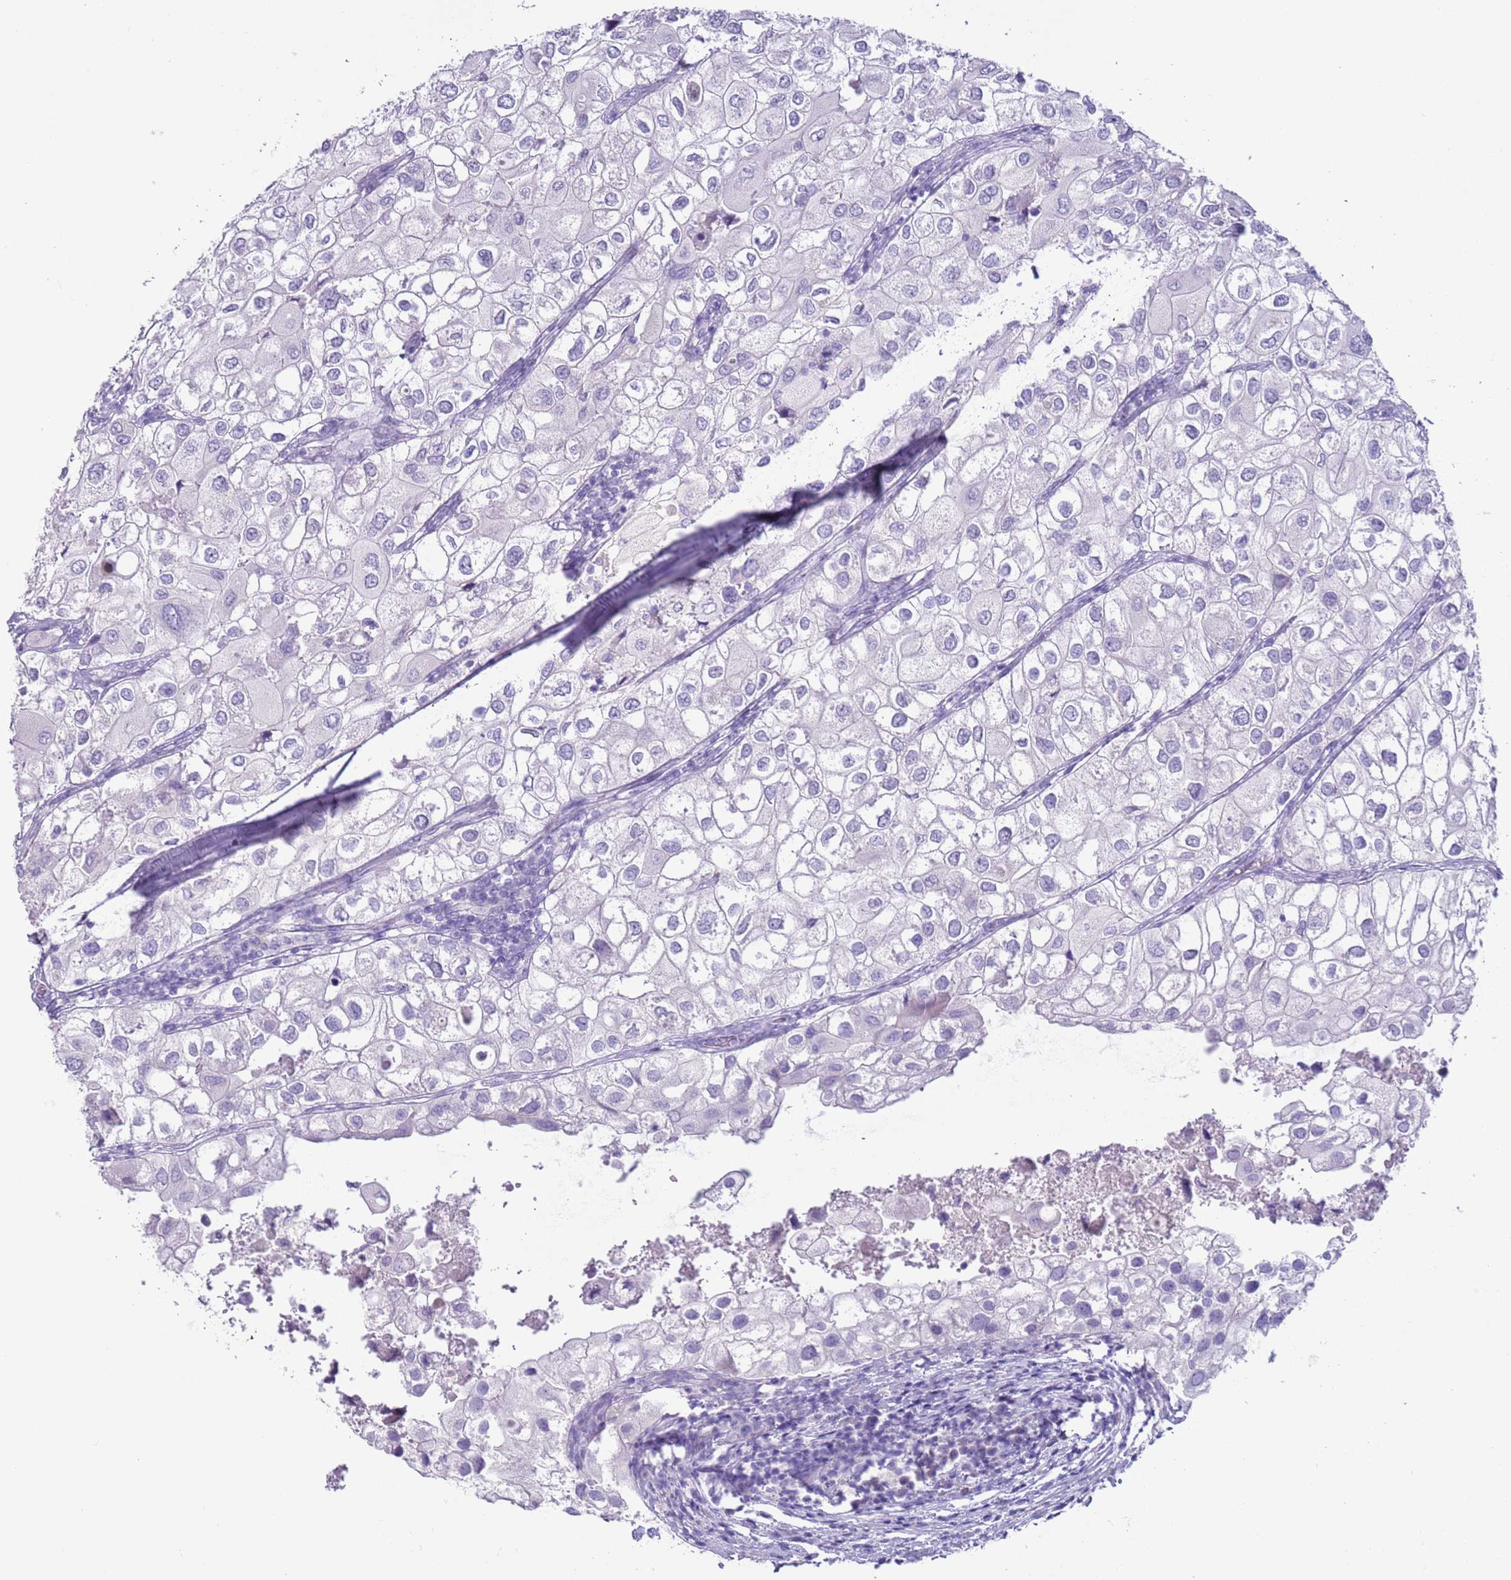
{"staining": {"intensity": "negative", "quantity": "none", "location": "none"}, "tissue": "urothelial cancer", "cell_type": "Tumor cells", "image_type": "cancer", "snomed": [{"axis": "morphology", "description": "Urothelial carcinoma, High grade"}, {"axis": "topography", "description": "Urinary bladder"}], "caption": "Immunohistochemistry histopathology image of human urothelial carcinoma (high-grade) stained for a protein (brown), which demonstrates no positivity in tumor cells.", "gene": "NPAP1", "patient": {"sex": "male", "age": 64}}